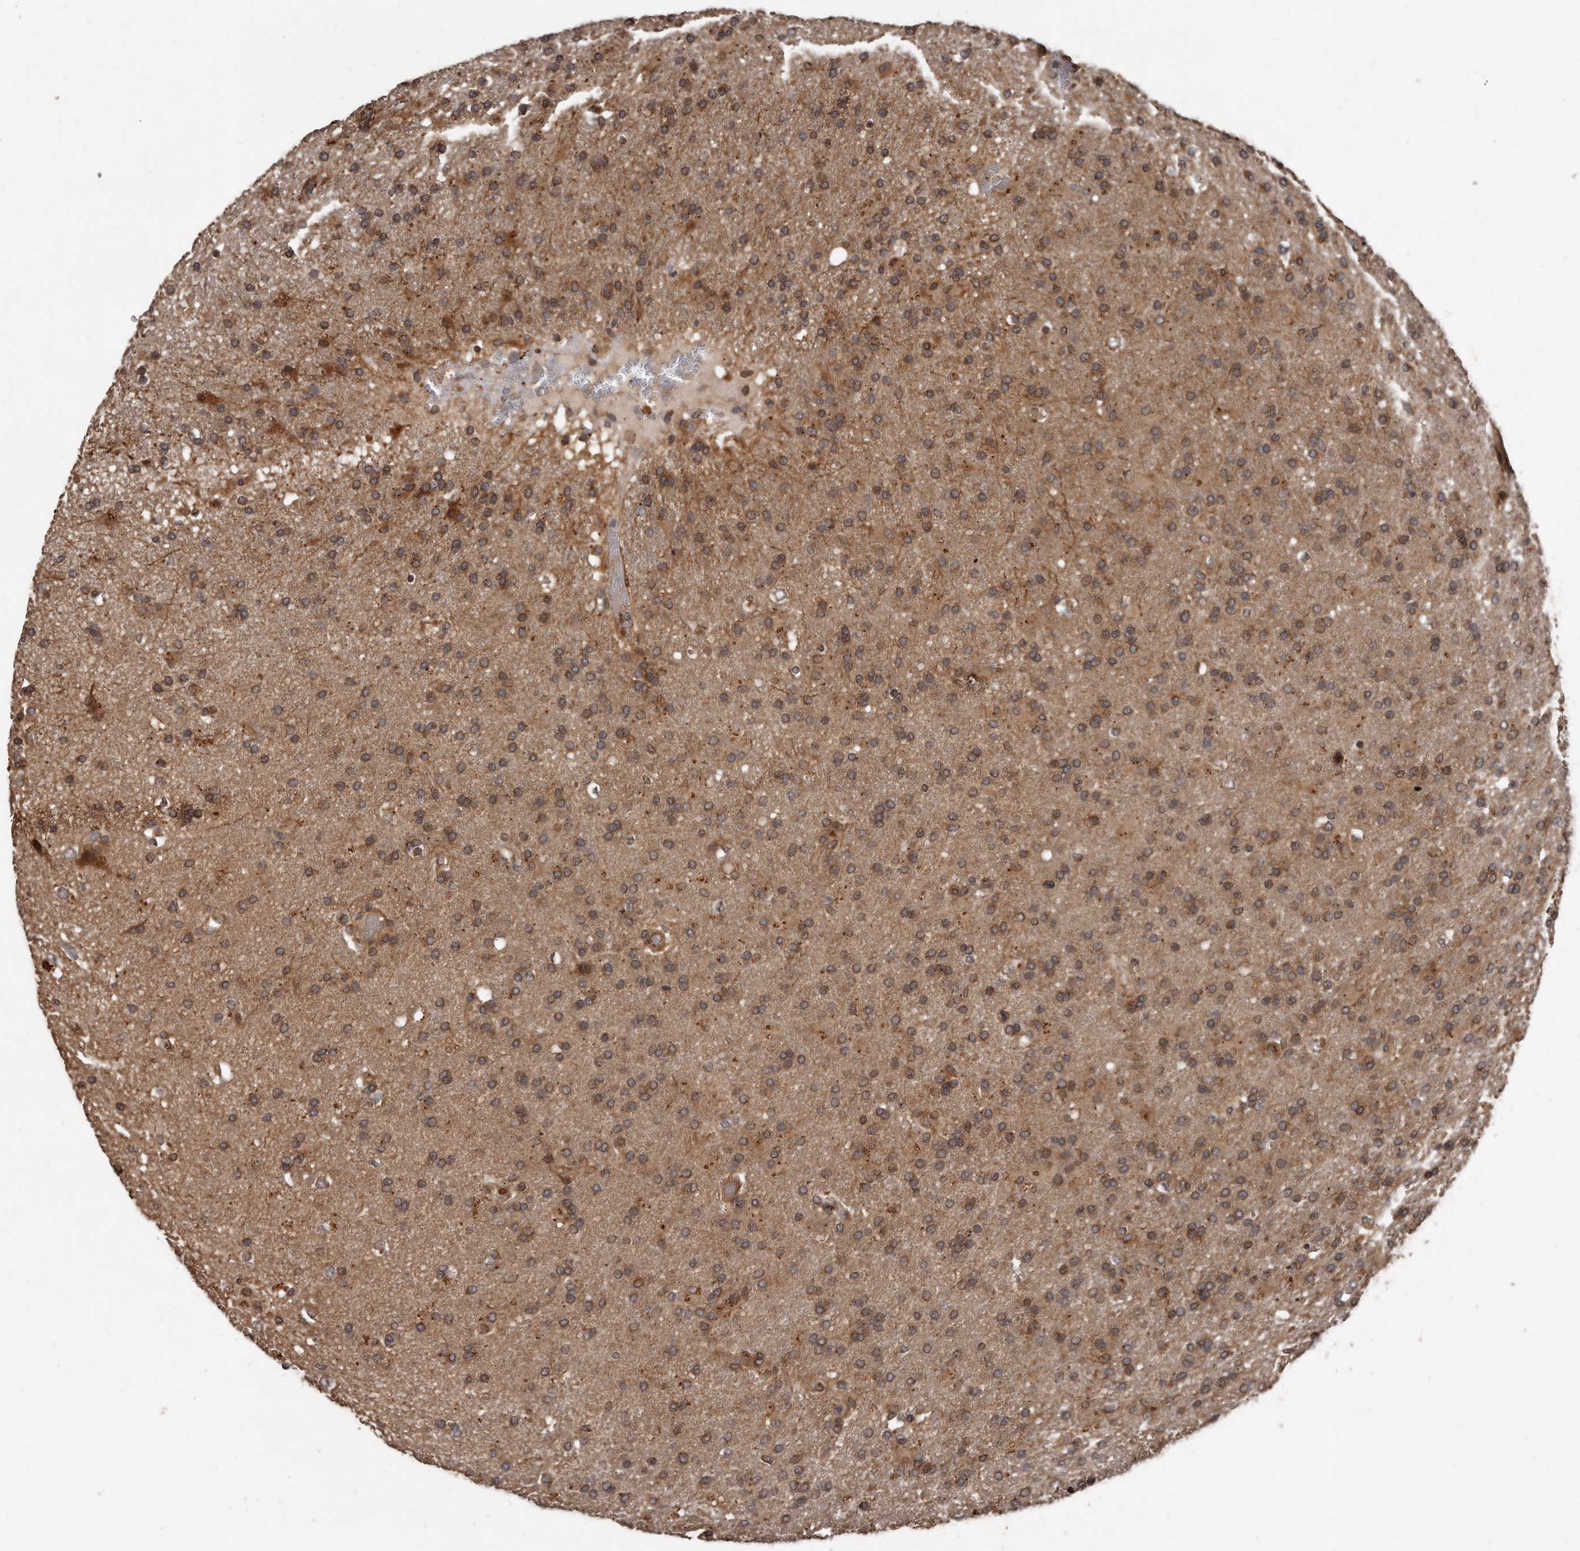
{"staining": {"intensity": "moderate", "quantity": ">75%", "location": "cytoplasmic/membranous"}, "tissue": "glioma", "cell_type": "Tumor cells", "image_type": "cancer", "snomed": [{"axis": "morphology", "description": "Glioma, malignant, High grade"}, {"axis": "topography", "description": "Brain"}], "caption": "A histopathology image of malignant glioma (high-grade) stained for a protein reveals moderate cytoplasmic/membranous brown staining in tumor cells.", "gene": "GCH1", "patient": {"sex": "male", "age": 72}}